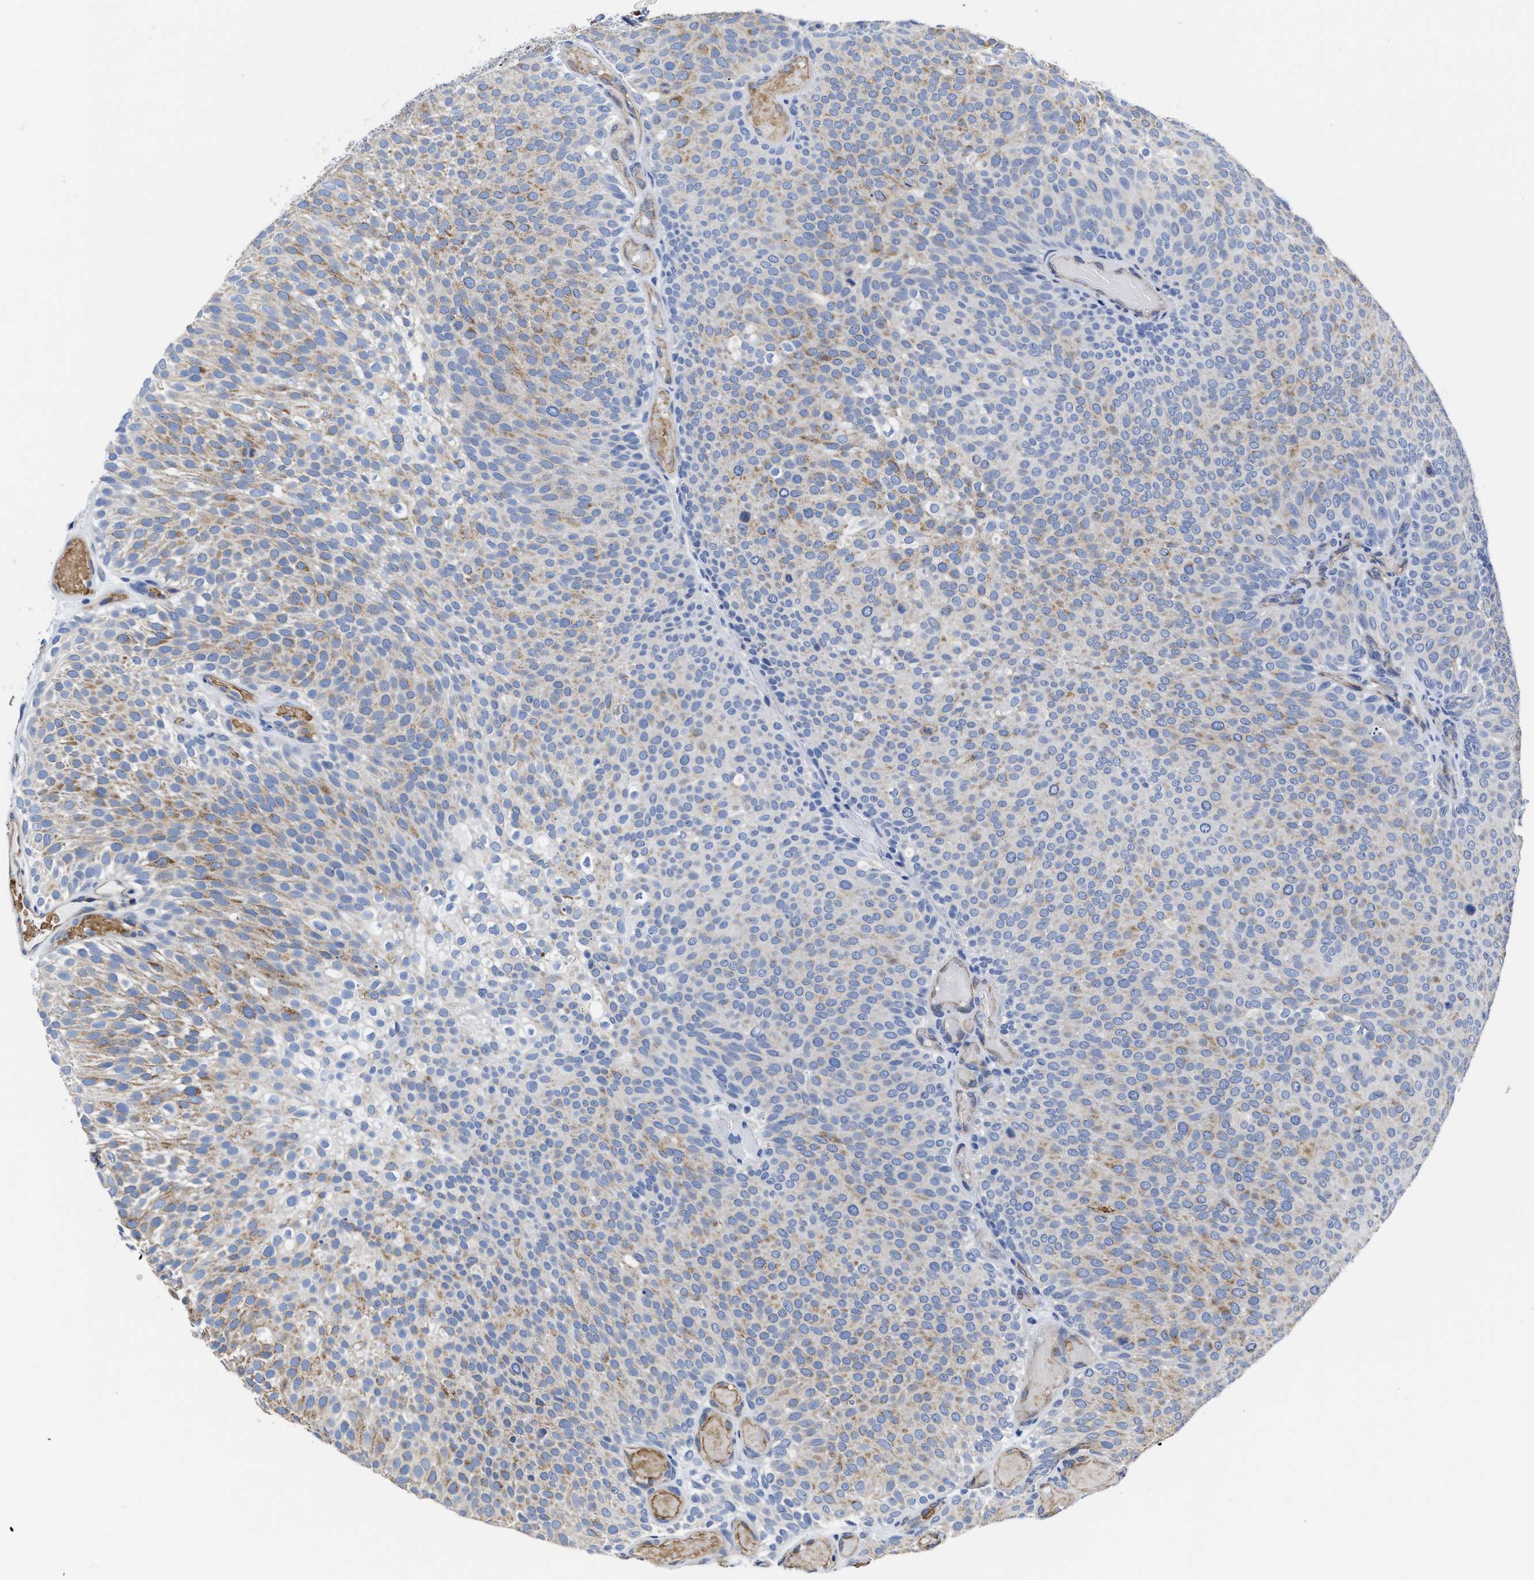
{"staining": {"intensity": "moderate", "quantity": "25%-75%", "location": "cytoplasmic/membranous"}, "tissue": "urothelial cancer", "cell_type": "Tumor cells", "image_type": "cancer", "snomed": [{"axis": "morphology", "description": "Urothelial carcinoma, Low grade"}, {"axis": "topography", "description": "Urinary bladder"}], "caption": "Low-grade urothelial carcinoma tissue demonstrates moderate cytoplasmic/membranous staining in approximately 25%-75% of tumor cells The protein is shown in brown color, while the nuclei are stained blue.", "gene": "KCNMB3", "patient": {"sex": "male", "age": 78}}